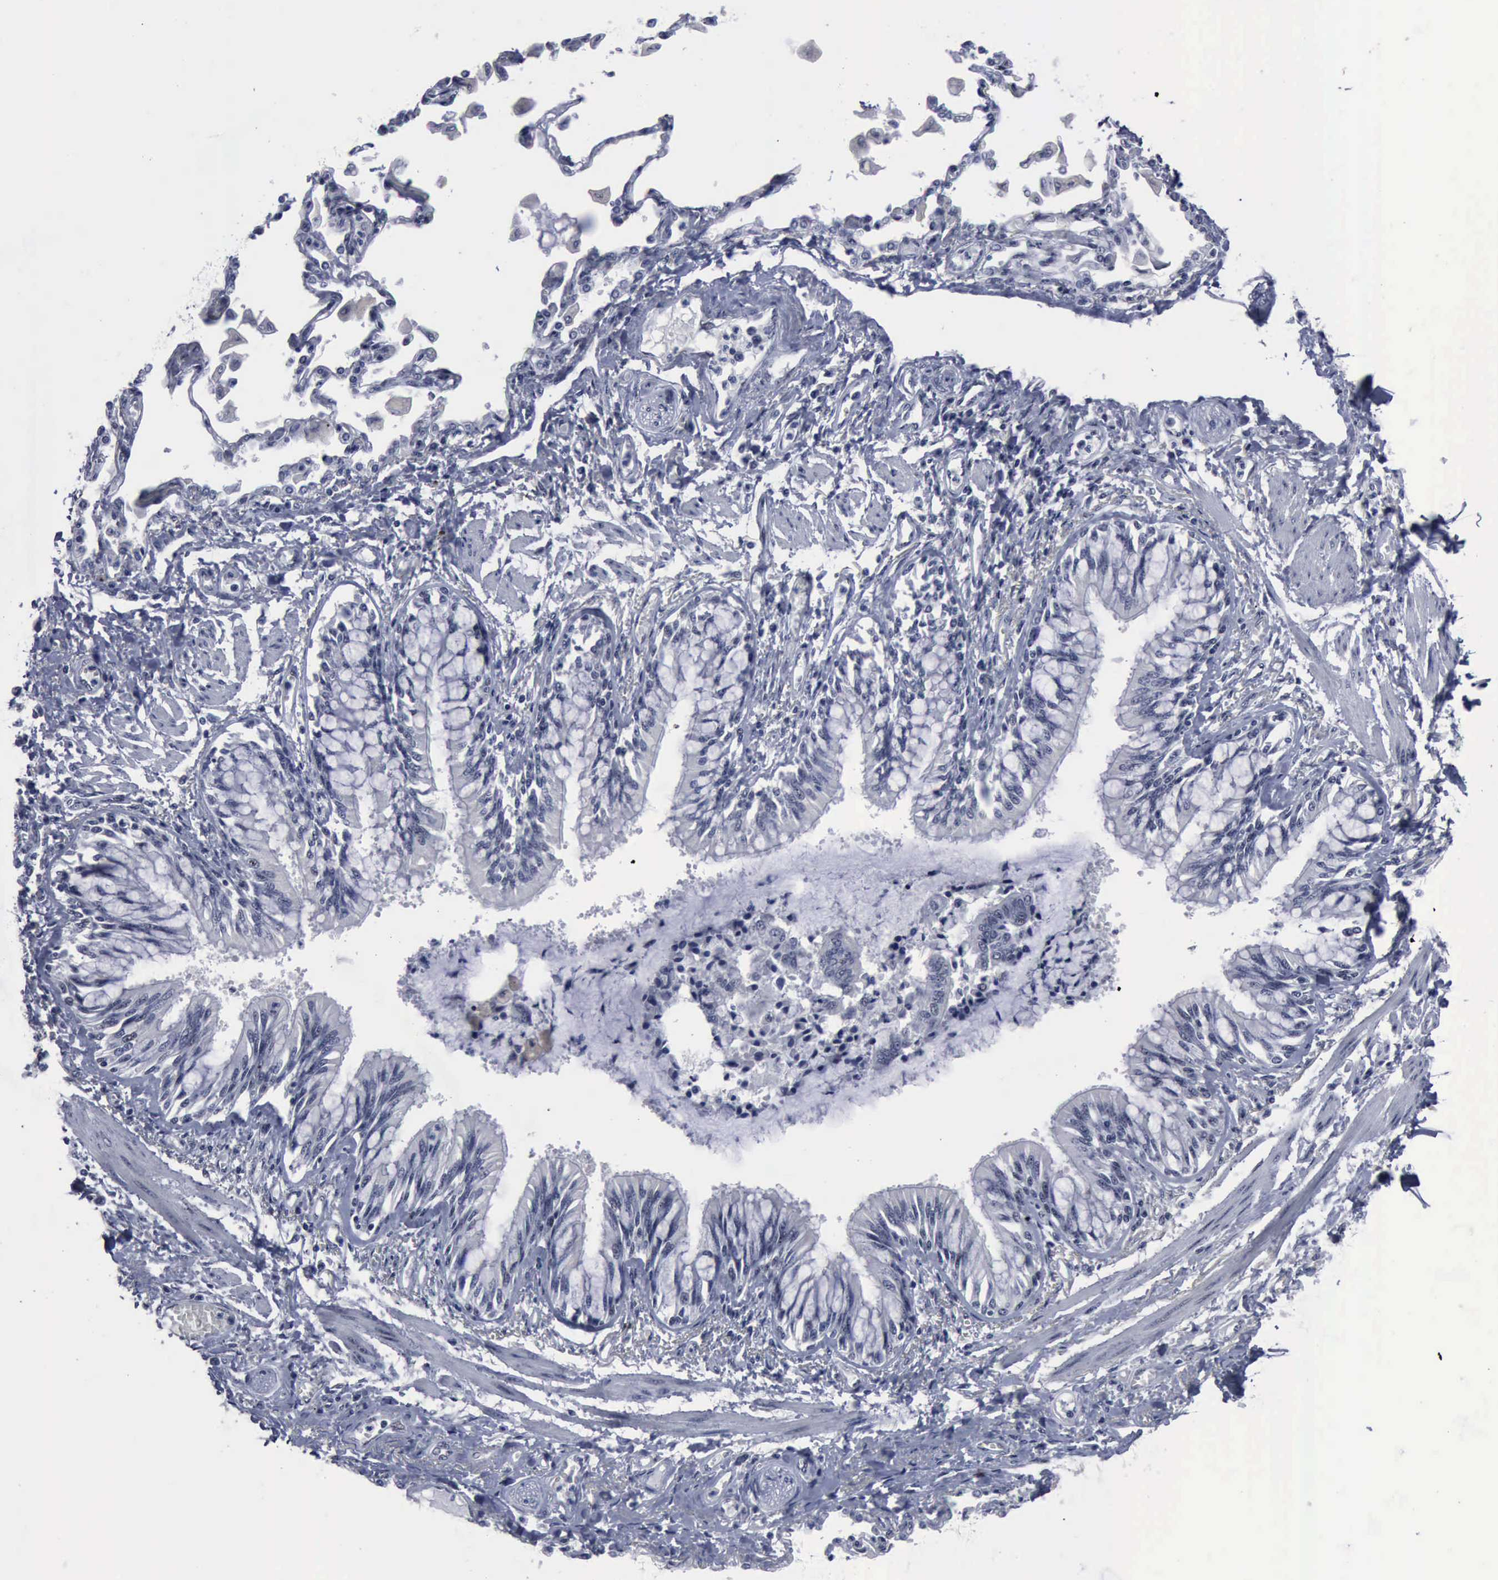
{"staining": {"intensity": "negative", "quantity": "none", "location": "none"}, "tissue": "adipose tissue", "cell_type": "Adipocytes", "image_type": "normal", "snomed": [{"axis": "morphology", "description": "Normal tissue, NOS"}, {"axis": "morphology", "description": "Adenocarcinoma, NOS"}, {"axis": "topography", "description": "Cartilage tissue"}, {"axis": "topography", "description": "Lung"}], "caption": "An immunohistochemistry (IHC) micrograph of benign adipose tissue is shown. There is no staining in adipocytes of adipose tissue. (DAB (3,3'-diaminobenzidine) IHC visualized using brightfield microscopy, high magnification).", "gene": "BRD1", "patient": {"sex": "female", "age": 67}}